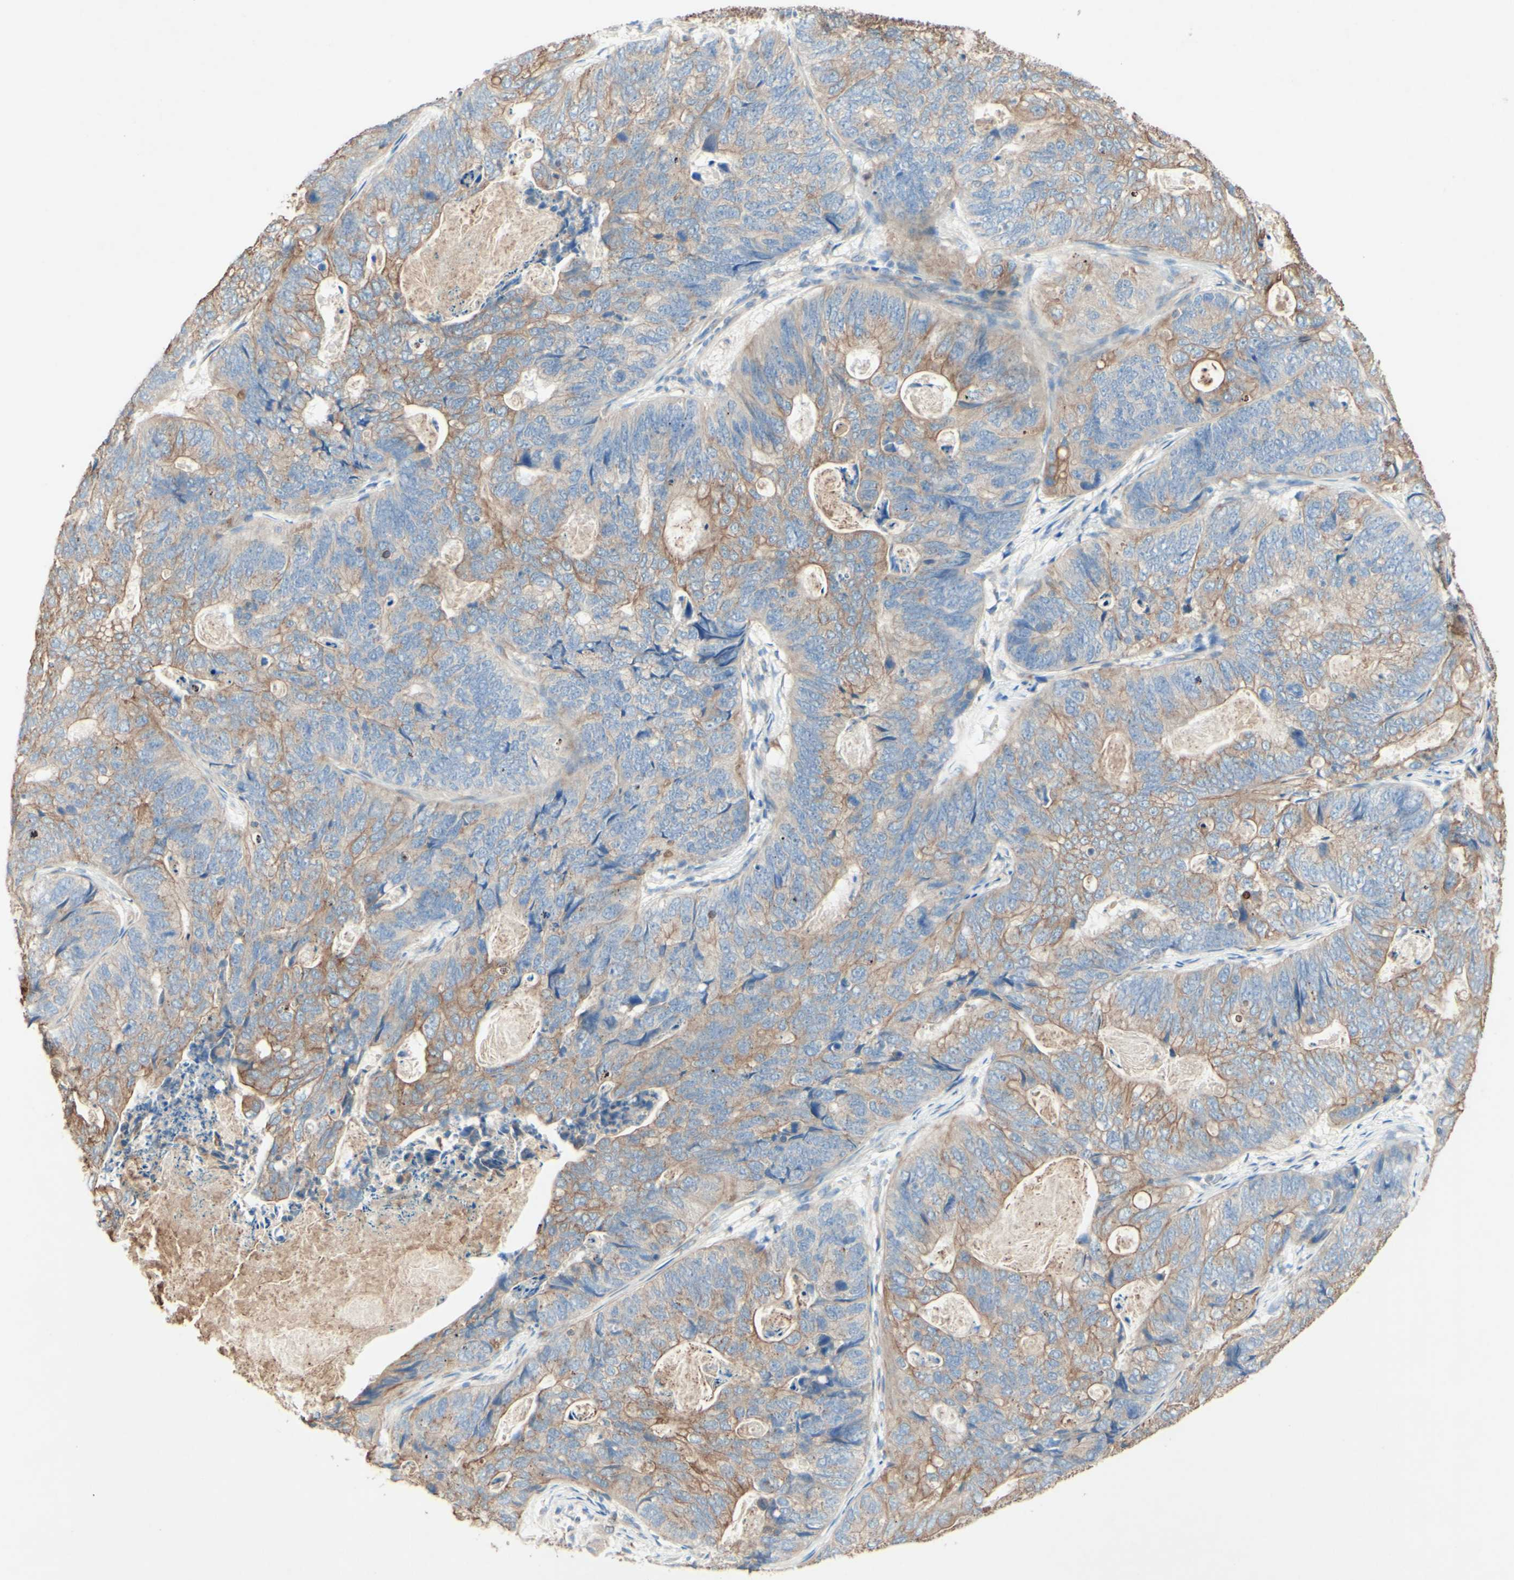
{"staining": {"intensity": "weak", "quantity": "25%-75%", "location": "cytoplasmic/membranous"}, "tissue": "stomach cancer", "cell_type": "Tumor cells", "image_type": "cancer", "snomed": [{"axis": "morphology", "description": "Adenocarcinoma, NOS"}, {"axis": "topography", "description": "Stomach"}], "caption": "This photomicrograph exhibits IHC staining of stomach cancer (adenocarcinoma), with low weak cytoplasmic/membranous staining in approximately 25%-75% of tumor cells.", "gene": "MTM1", "patient": {"sex": "female", "age": 89}}